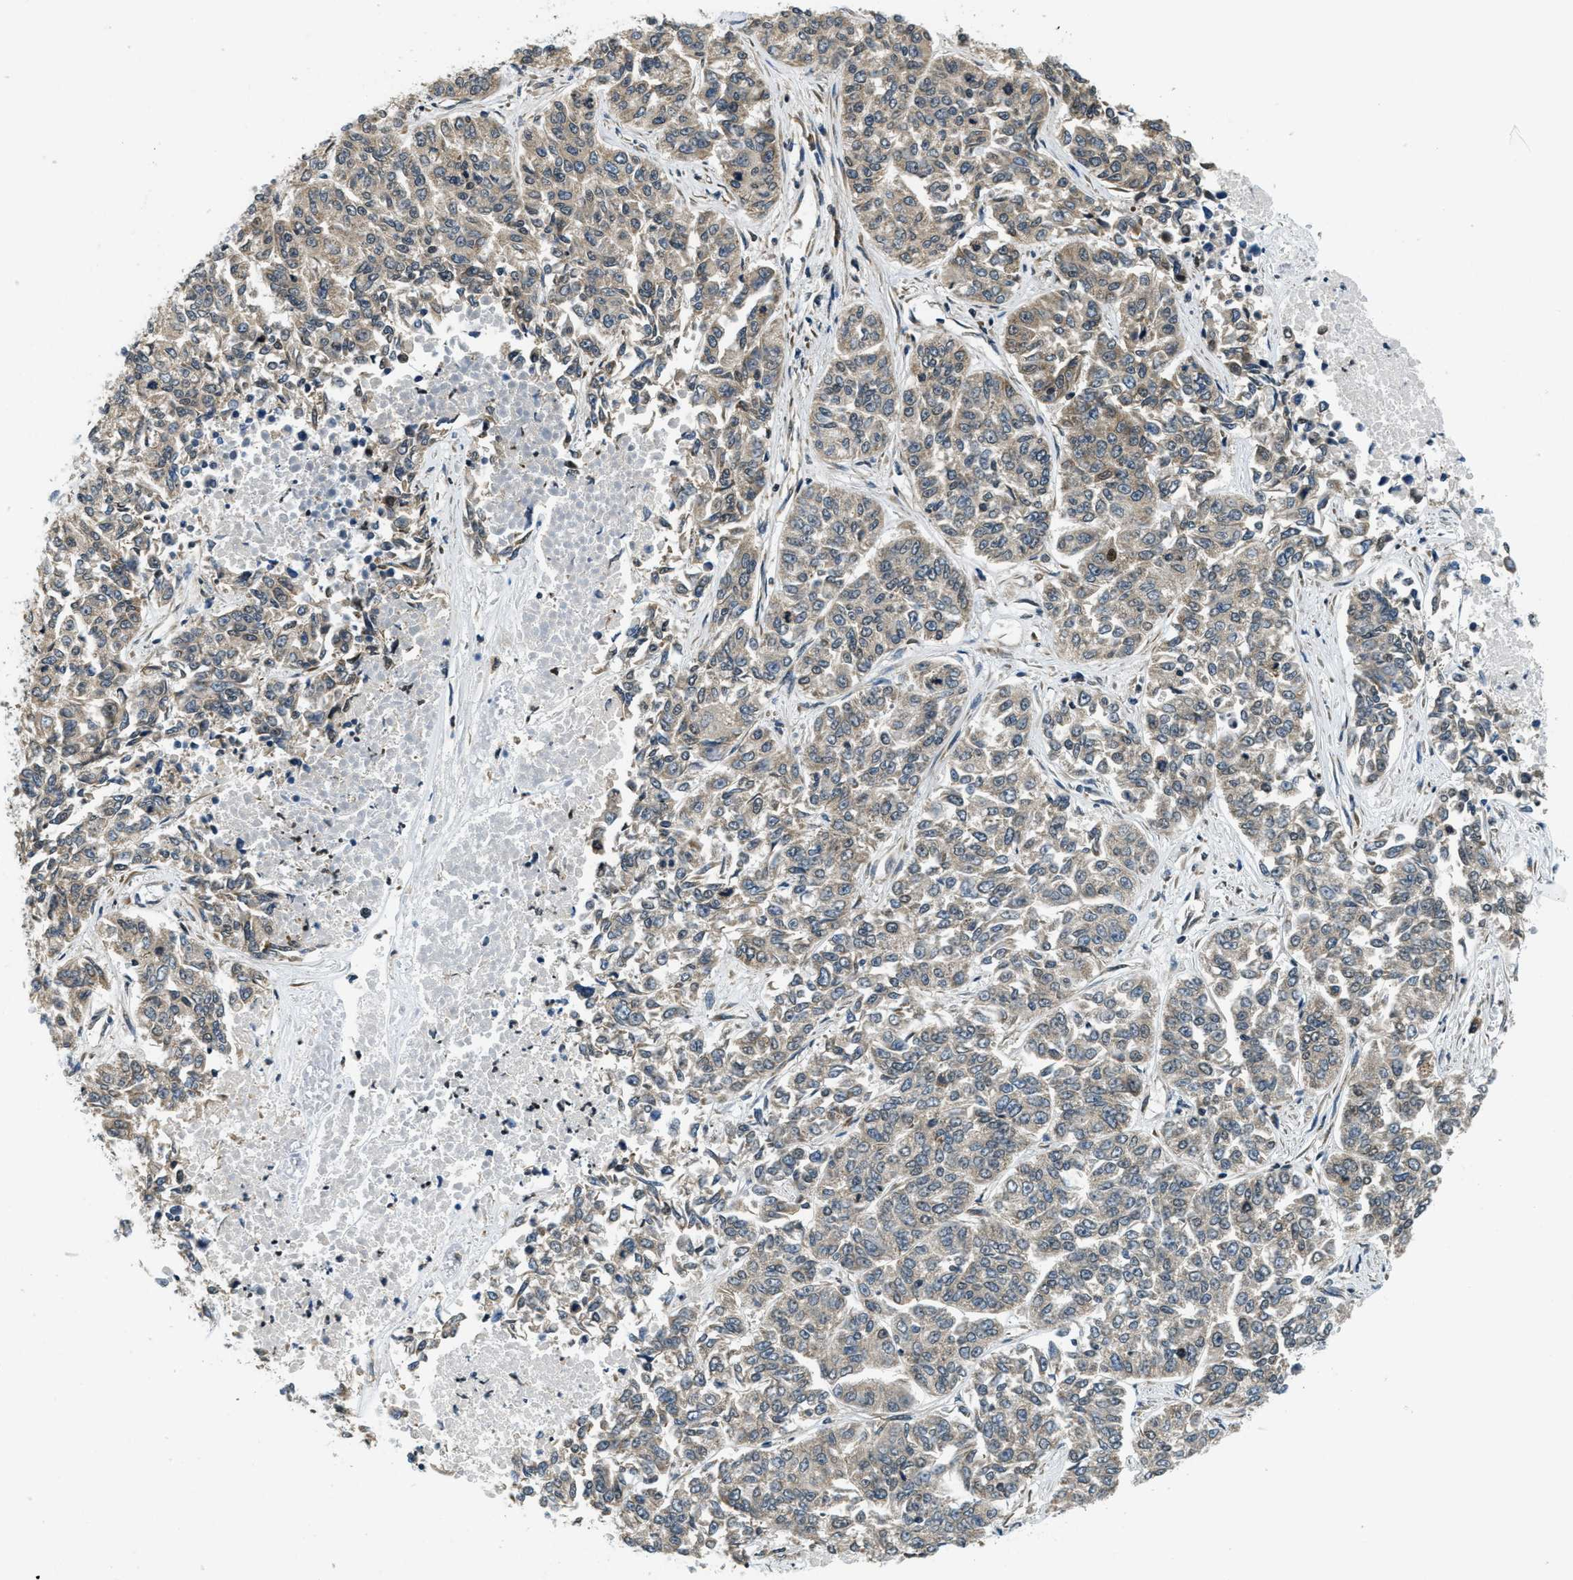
{"staining": {"intensity": "weak", "quantity": "<25%", "location": "cytoplasmic/membranous"}, "tissue": "lung cancer", "cell_type": "Tumor cells", "image_type": "cancer", "snomed": [{"axis": "morphology", "description": "Adenocarcinoma, NOS"}, {"axis": "topography", "description": "Lung"}], "caption": "This image is of lung cancer (adenocarcinoma) stained with immunohistochemistry to label a protein in brown with the nuclei are counter-stained blue. There is no positivity in tumor cells. (DAB (3,3'-diaminobenzidine) IHC with hematoxylin counter stain).", "gene": "RAB11FIP1", "patient": {"sex": "male", "age": 84}}